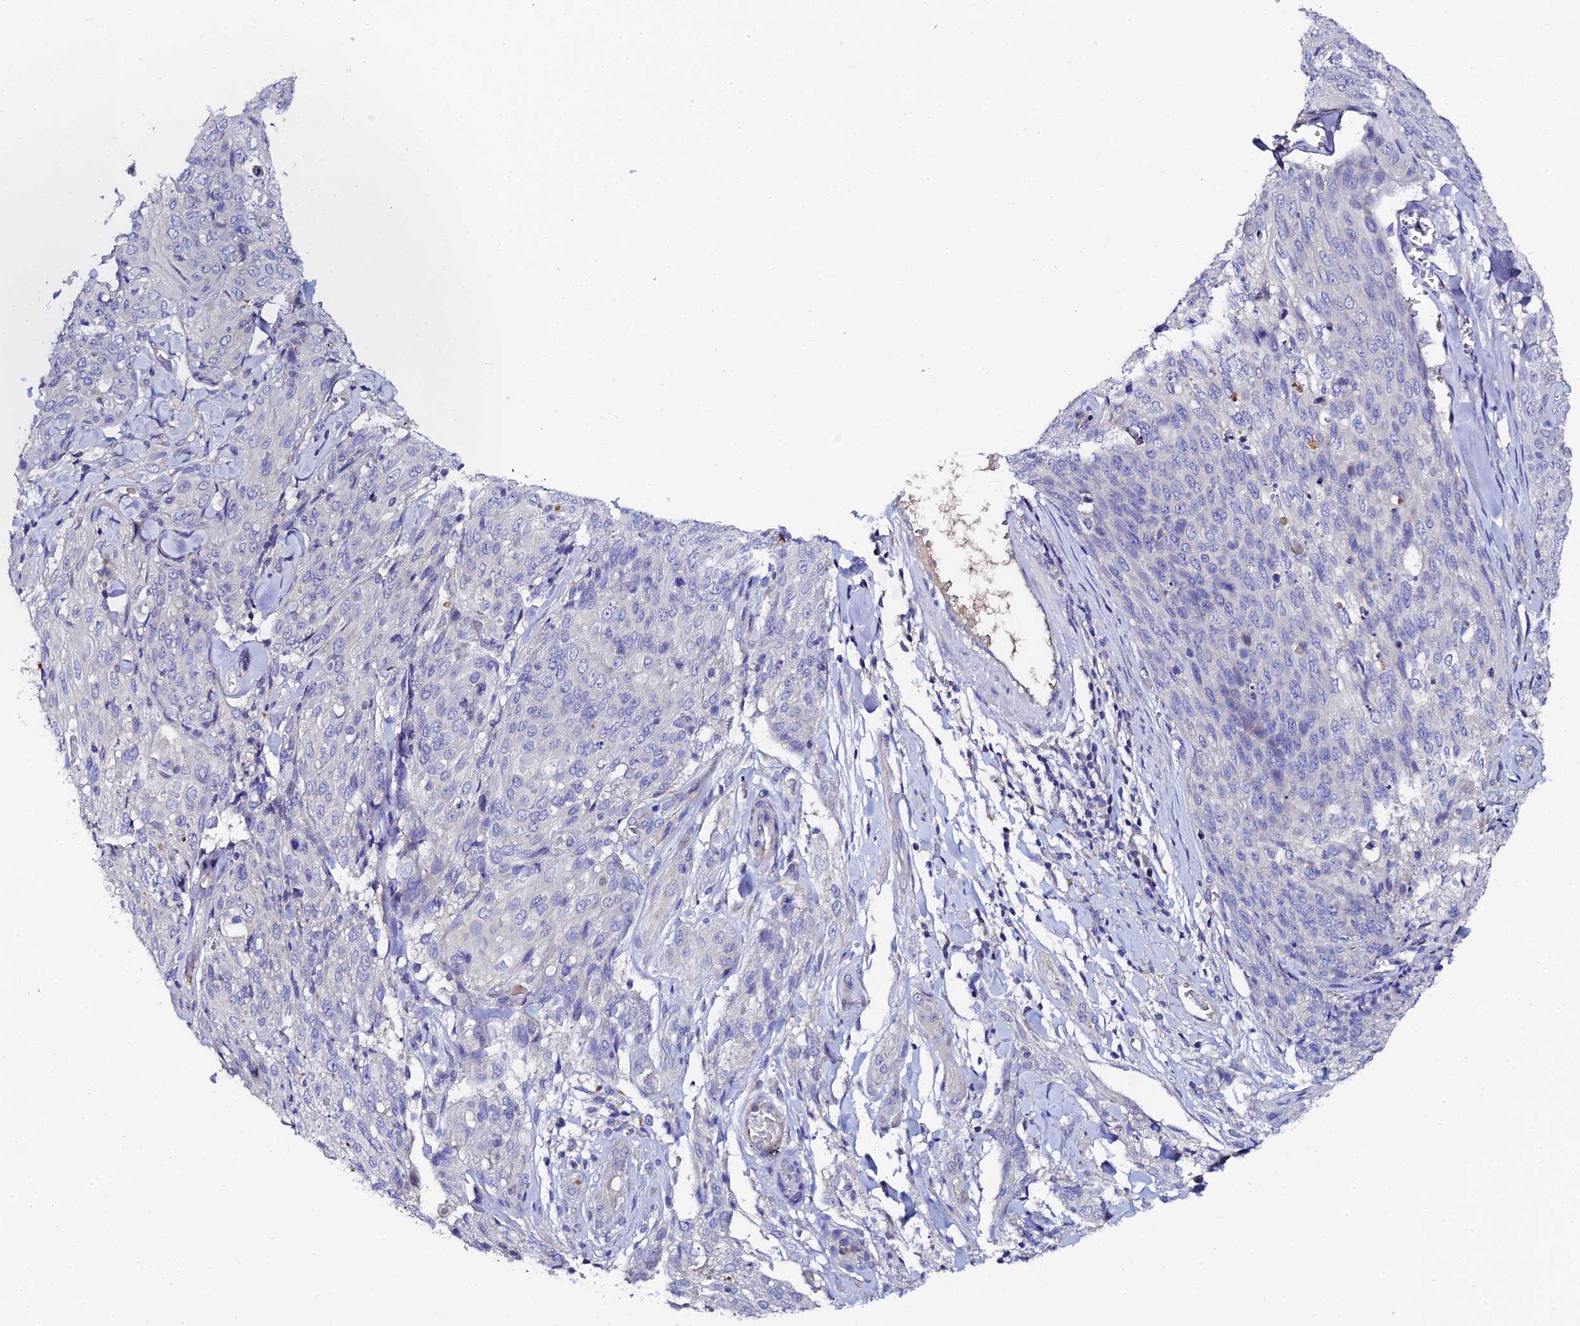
{"staining": {"intensity": "negative", "quantity": "none", "location": "none"}, "tissue": "skin cancer", "cell_type": "Tumor cells", "image_type": "cancer", "snomed": [{"axis": "morphology", "description": "Squamous cell carcinoma, NOS"}, {"axis": "topography", "description": "Skin"}, {"axis": "topography", "description": "Vulva"}], "caption": "DAB immunohistochemical staining of human skin squamous cell carcinoma exhibits no significant expression in tumor cells.", "gene": "UBE2L3", "patient": {"sex": "female", "age": 85}}